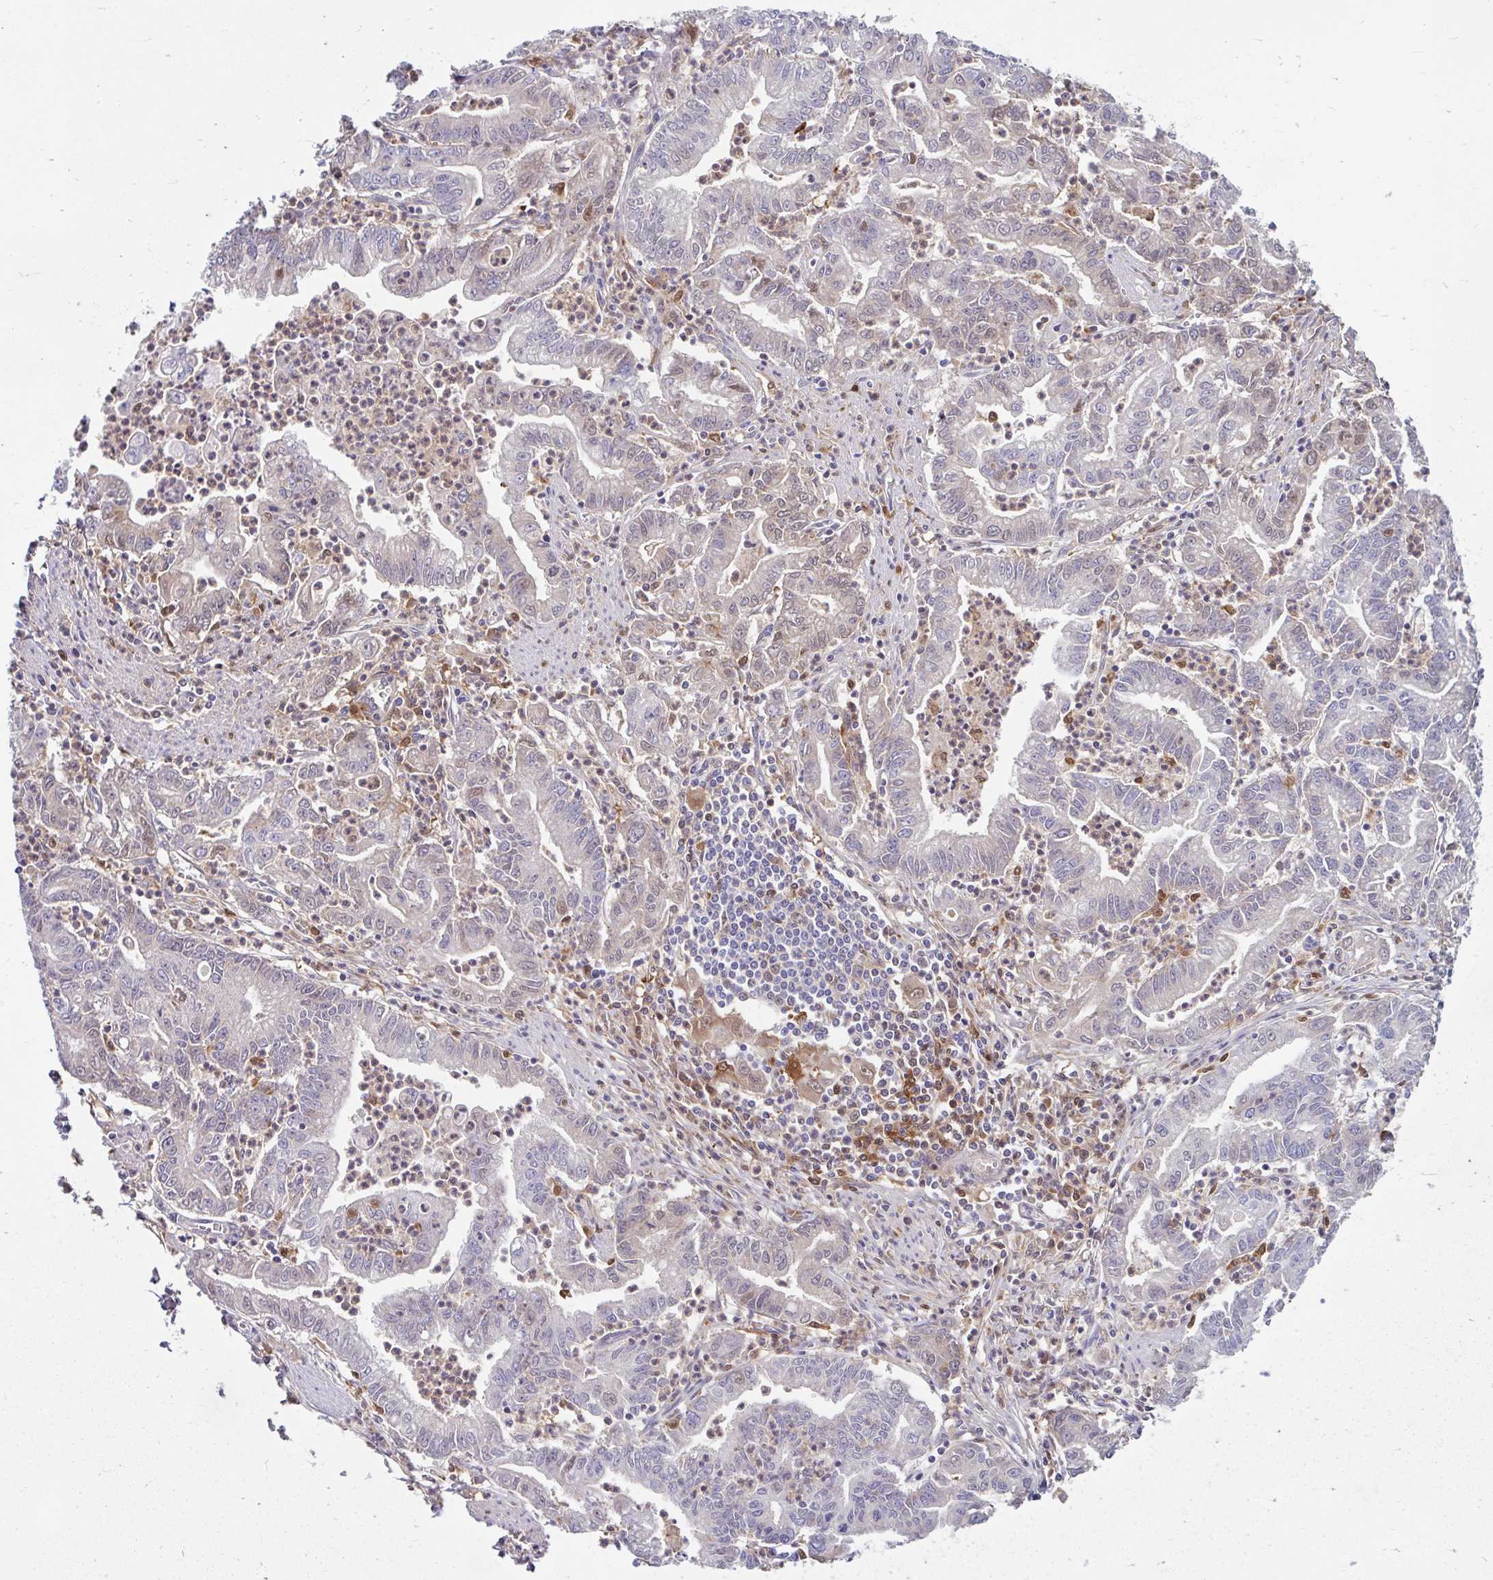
{"staining": {"intensity": "weak", "quantity": "<25%", "location": "cytoplasmic/membranous"}, "tissue": "stomach cancer", "cell_type": "Tumor cells", "image_type": "cancer", "snomed": [{"axis": "morphology", "description": "Adenocarcinoma, NOS"}, {"axis": "topography", "description": "Stomach, upper"}], "caption": "This is an IHC photomicrograph of human stomach cancer. There is no staining in tumor cells.", "gene": "BLVRA", "patient": {"sex": "female", "age": 79}}